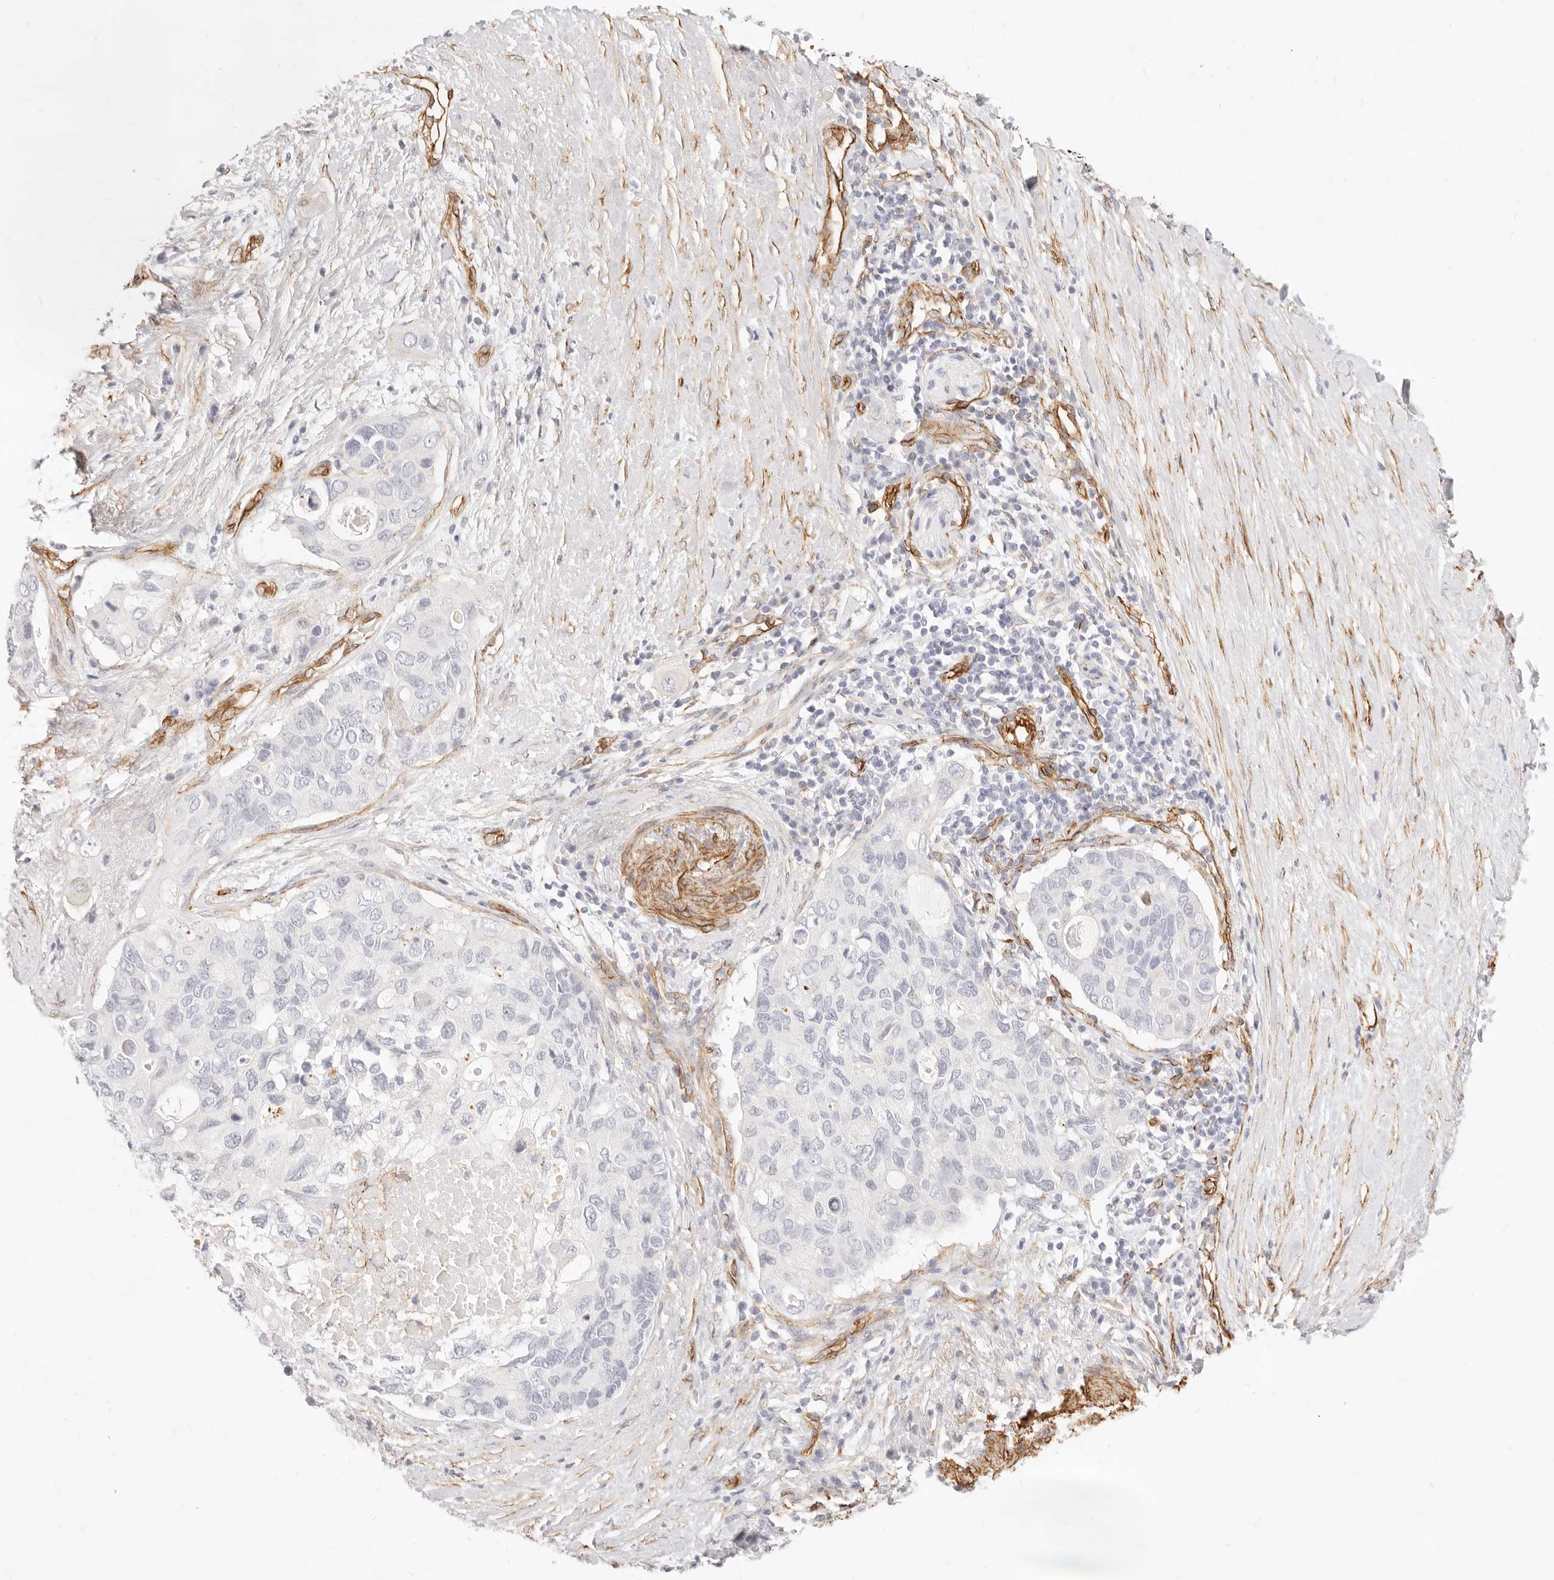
{"staining": {"intensity": "negative", "quantity": "none", "location": "none"}, "tissue": "pancreatic cancer", "cell_type": "Tumor cells", "image_type": "cancer", "snomed": [{"axis": "morphology", "description": "Adenocarcinoma, NOS"}, {"axis": "topography", "description": "Pancreas"}], "caption": "High power microscopy image of an immunohistochemistry (IHC) image of pancreatic adenocarcinoma, revealing no significant positivity in tumor cells. (DAB (3,3'-diaminobenzidine) IHC visualized using brightfield microscopy, high magnification).", "gene": "NUS1", "patient": {"sex": "female", "age": 56}}